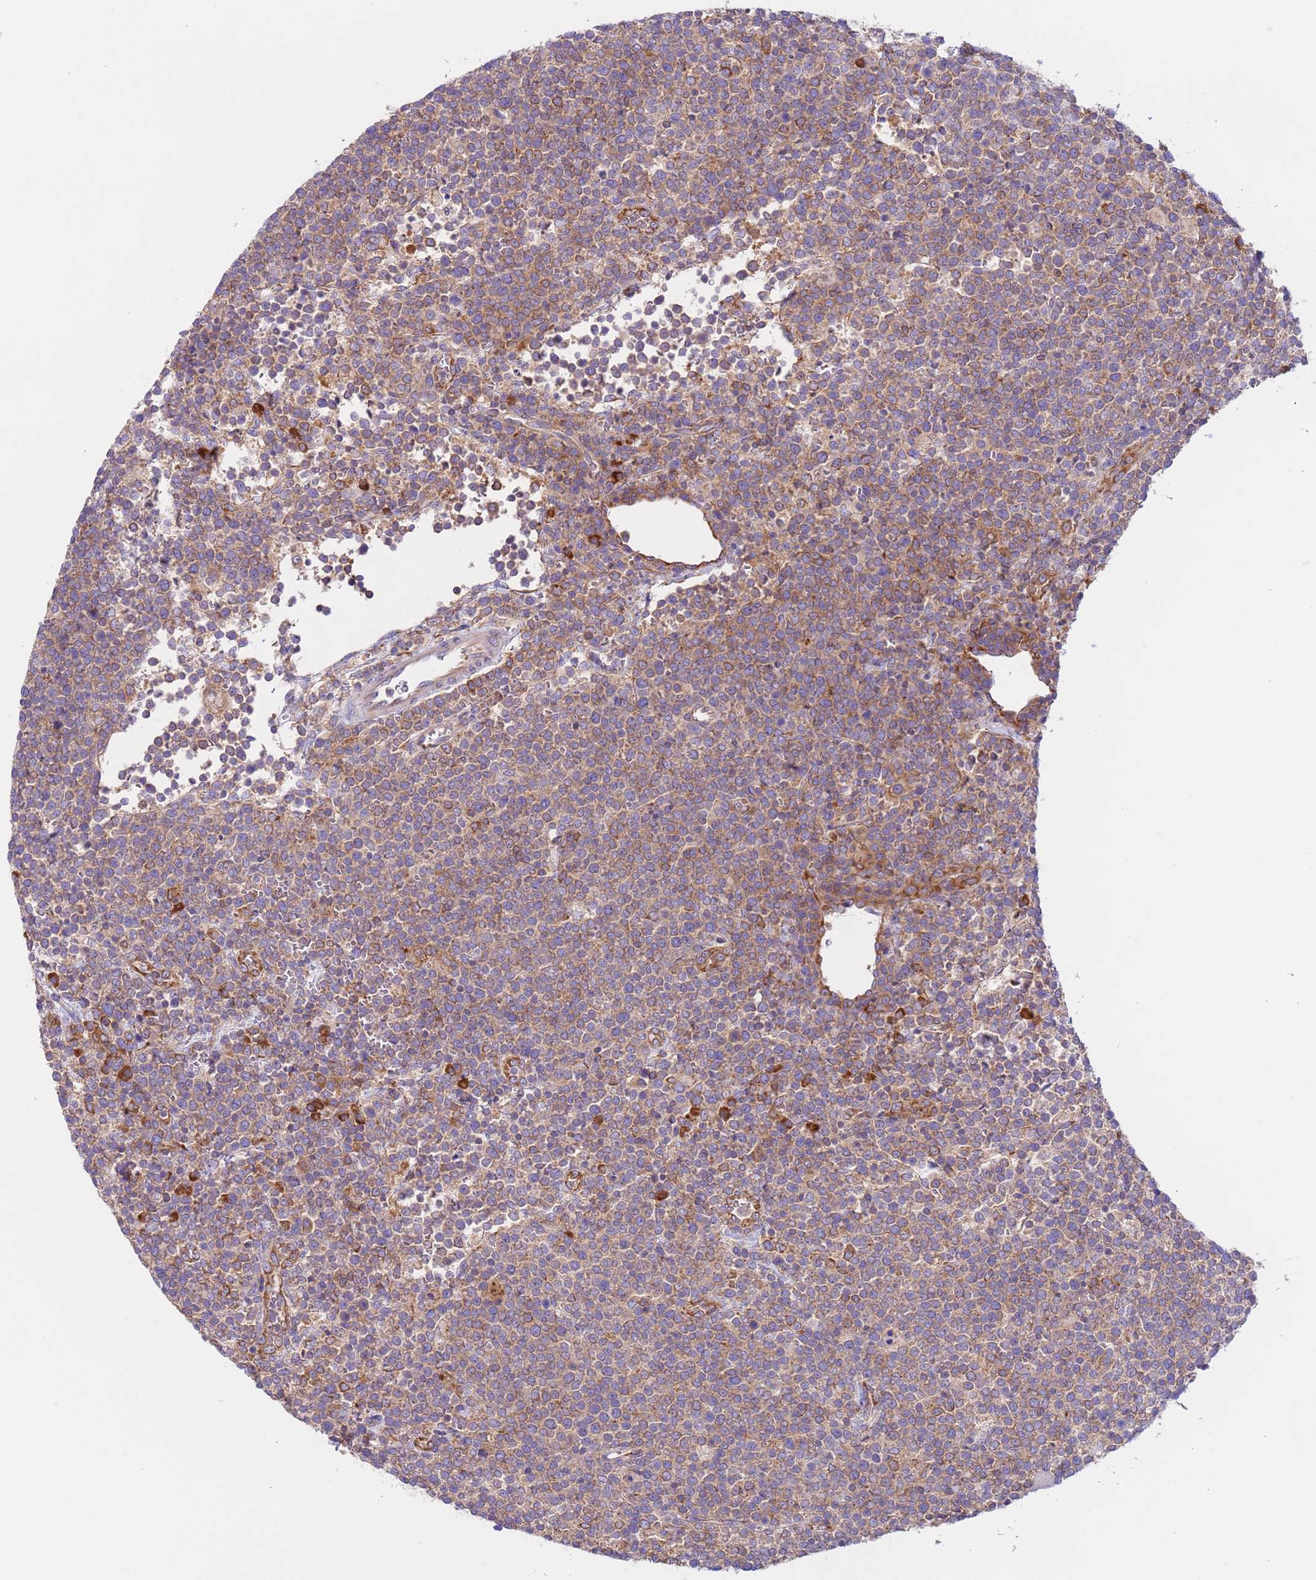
{"staining": {"intensity": "moderate", "quantity": ">75%", "location": "cytoplasmic/membranous"}, "tissue": "lymphoma", "cell_type": "Tumor cells", "image_type": "cancer", "snomed": [{"axis": "morphology", "description": "Malignant lymphoma, non-Hodgkin's type, High grade"}, {"axis": "topography", "description": "Lymph node"}], "caption": "Immunohistochemical staining of lymphoma reveals medium levels of moderate cytoplasmic/membranous expression in approximately >75% of tumor cells. The staining was performed using DAB (3,3'-diaminobenzidine) to visualize the protein expression in brown, while the nuclei were stained in blue with hematoxylin (Magnification: 20x).", "gene": "VARS1", "patient": {"sex": "male", "age": 61}}